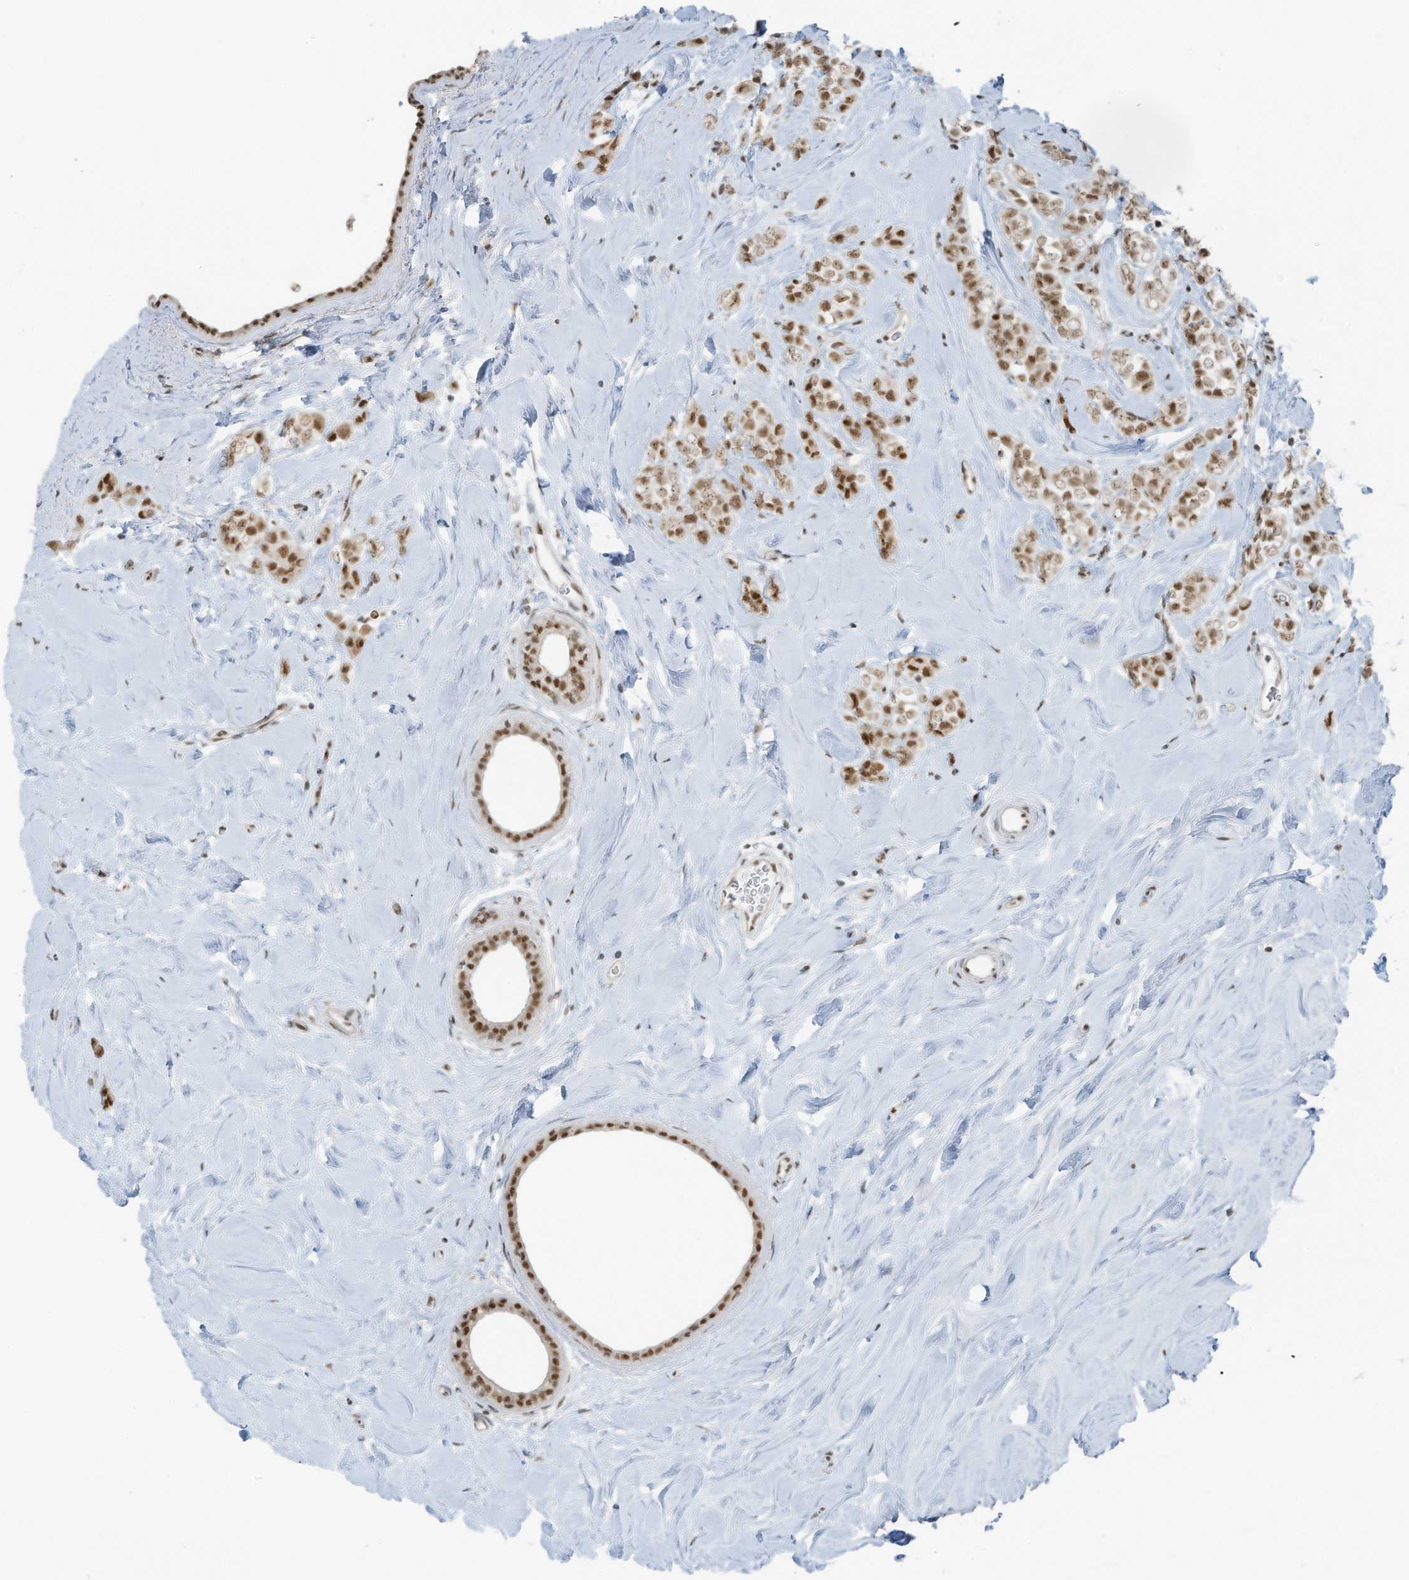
{"staining": {"intensity": "moderate", "quantity": ">75%", "location": "nuclear"}, "tissue": "breast cancer", "cell_type": "Tumor cells", "image_type": "cancer", "snomed": [{"axis": "morphology", "description": "Lobular carcinoma"}, {"axis": "topography", "description": "Breast"}], "caption": "Protein expression analysis of breast cancer exhibits moderate nuclear expression in approximately >75% of tumor cells.", "gene": "WRNIP1", "patient": {"sex": "female", "age": 47}}